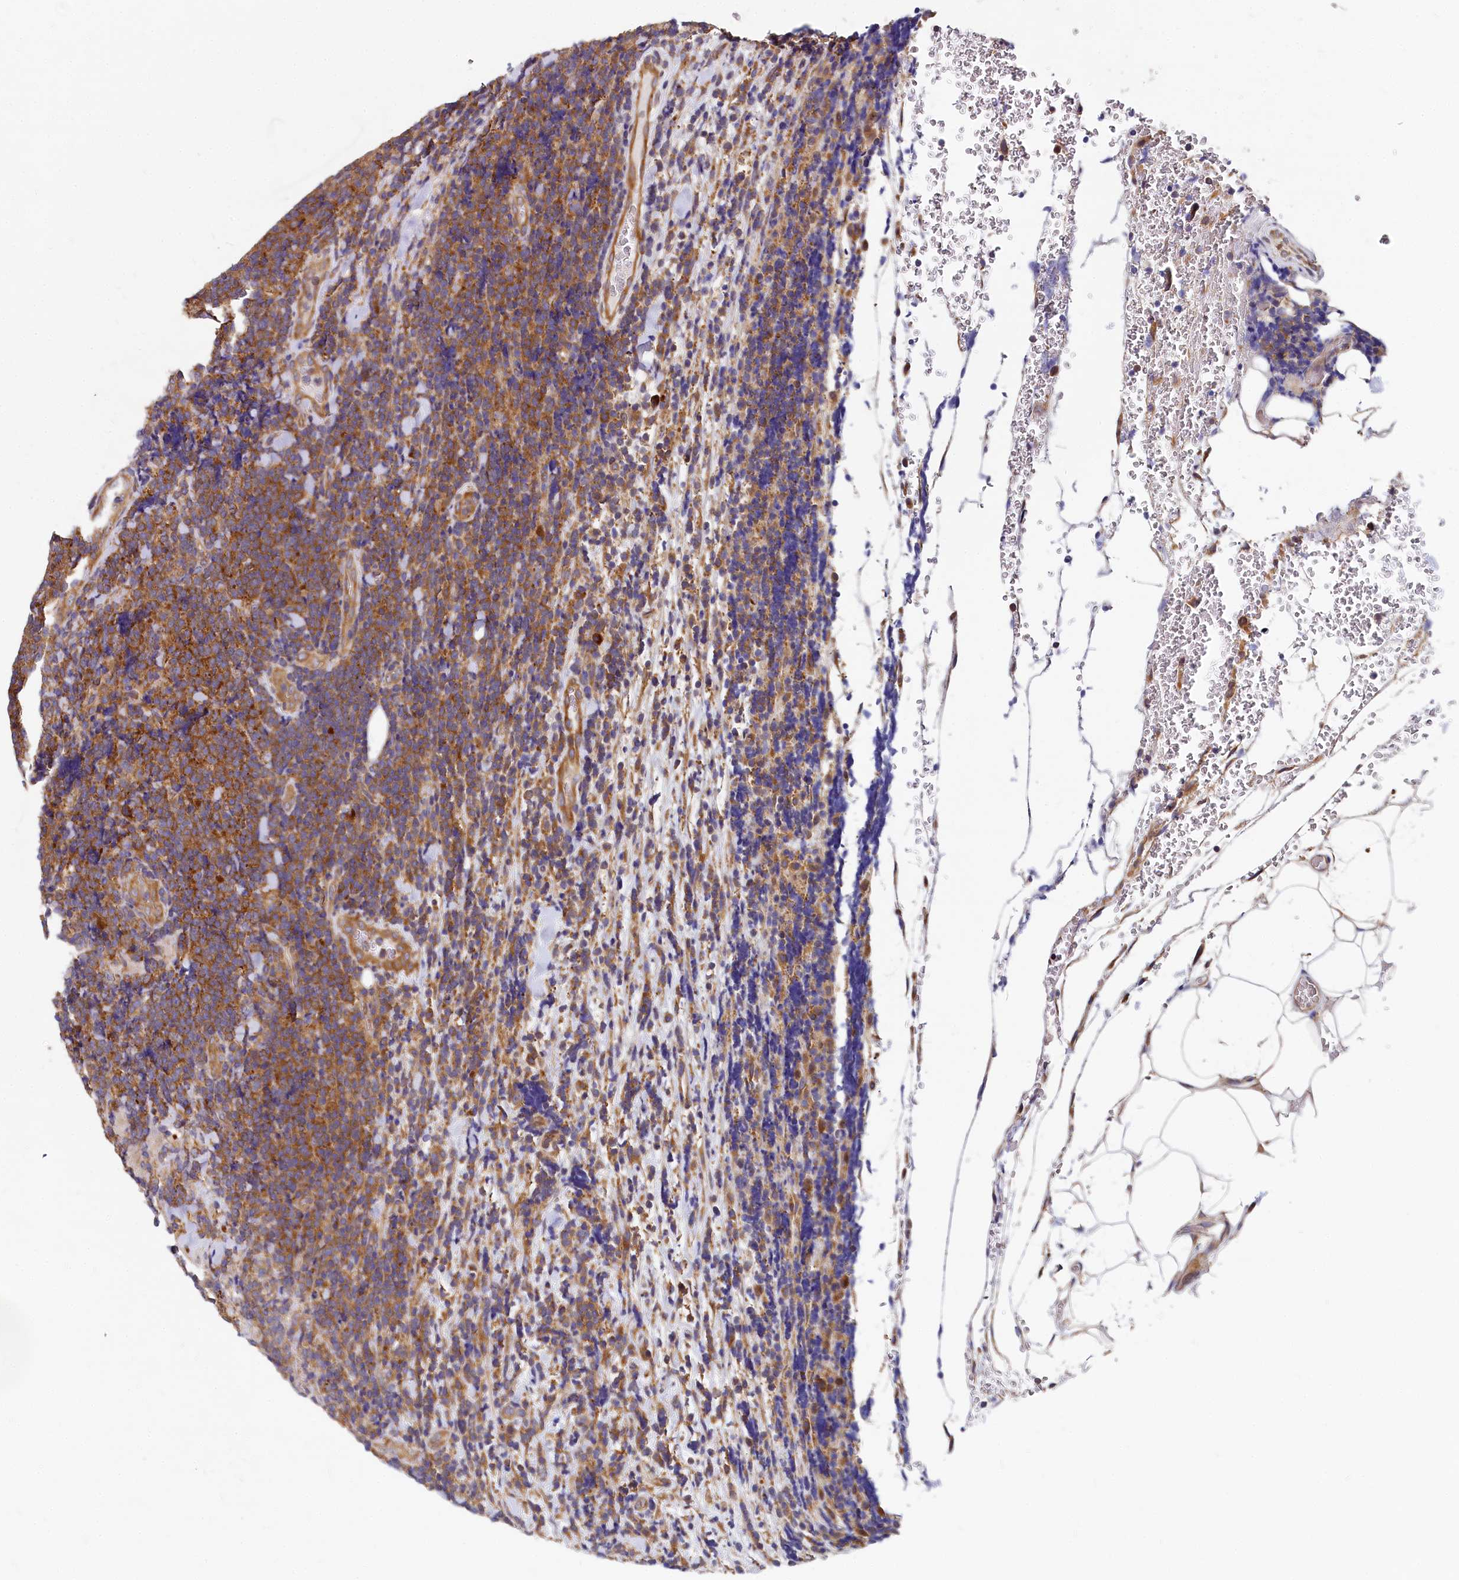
{"staining": {"intensity": "strong", "quantity": ">75%", "location": "cytoplasmic/membranous"}, "tissue": "lymphoma", "cell_type": "Tumor cells", "image_type": "cancer", "snomed": [{"axis": "morphology", "description": "Malignant lymphoma, non-Hodgkin's type, Low grade"}, {"axis": "topography", "description": "Lymph node"}], "caption": "Strong cytoplasmic/membranous positivity for a protein is seen in approximately >75% of tumor cells of malignant lymphoma, non-Hodgkin's type (low-grade) using IHC.", "gene": "EIF2B2", "patient": {"sex": "male", "age": 66}}